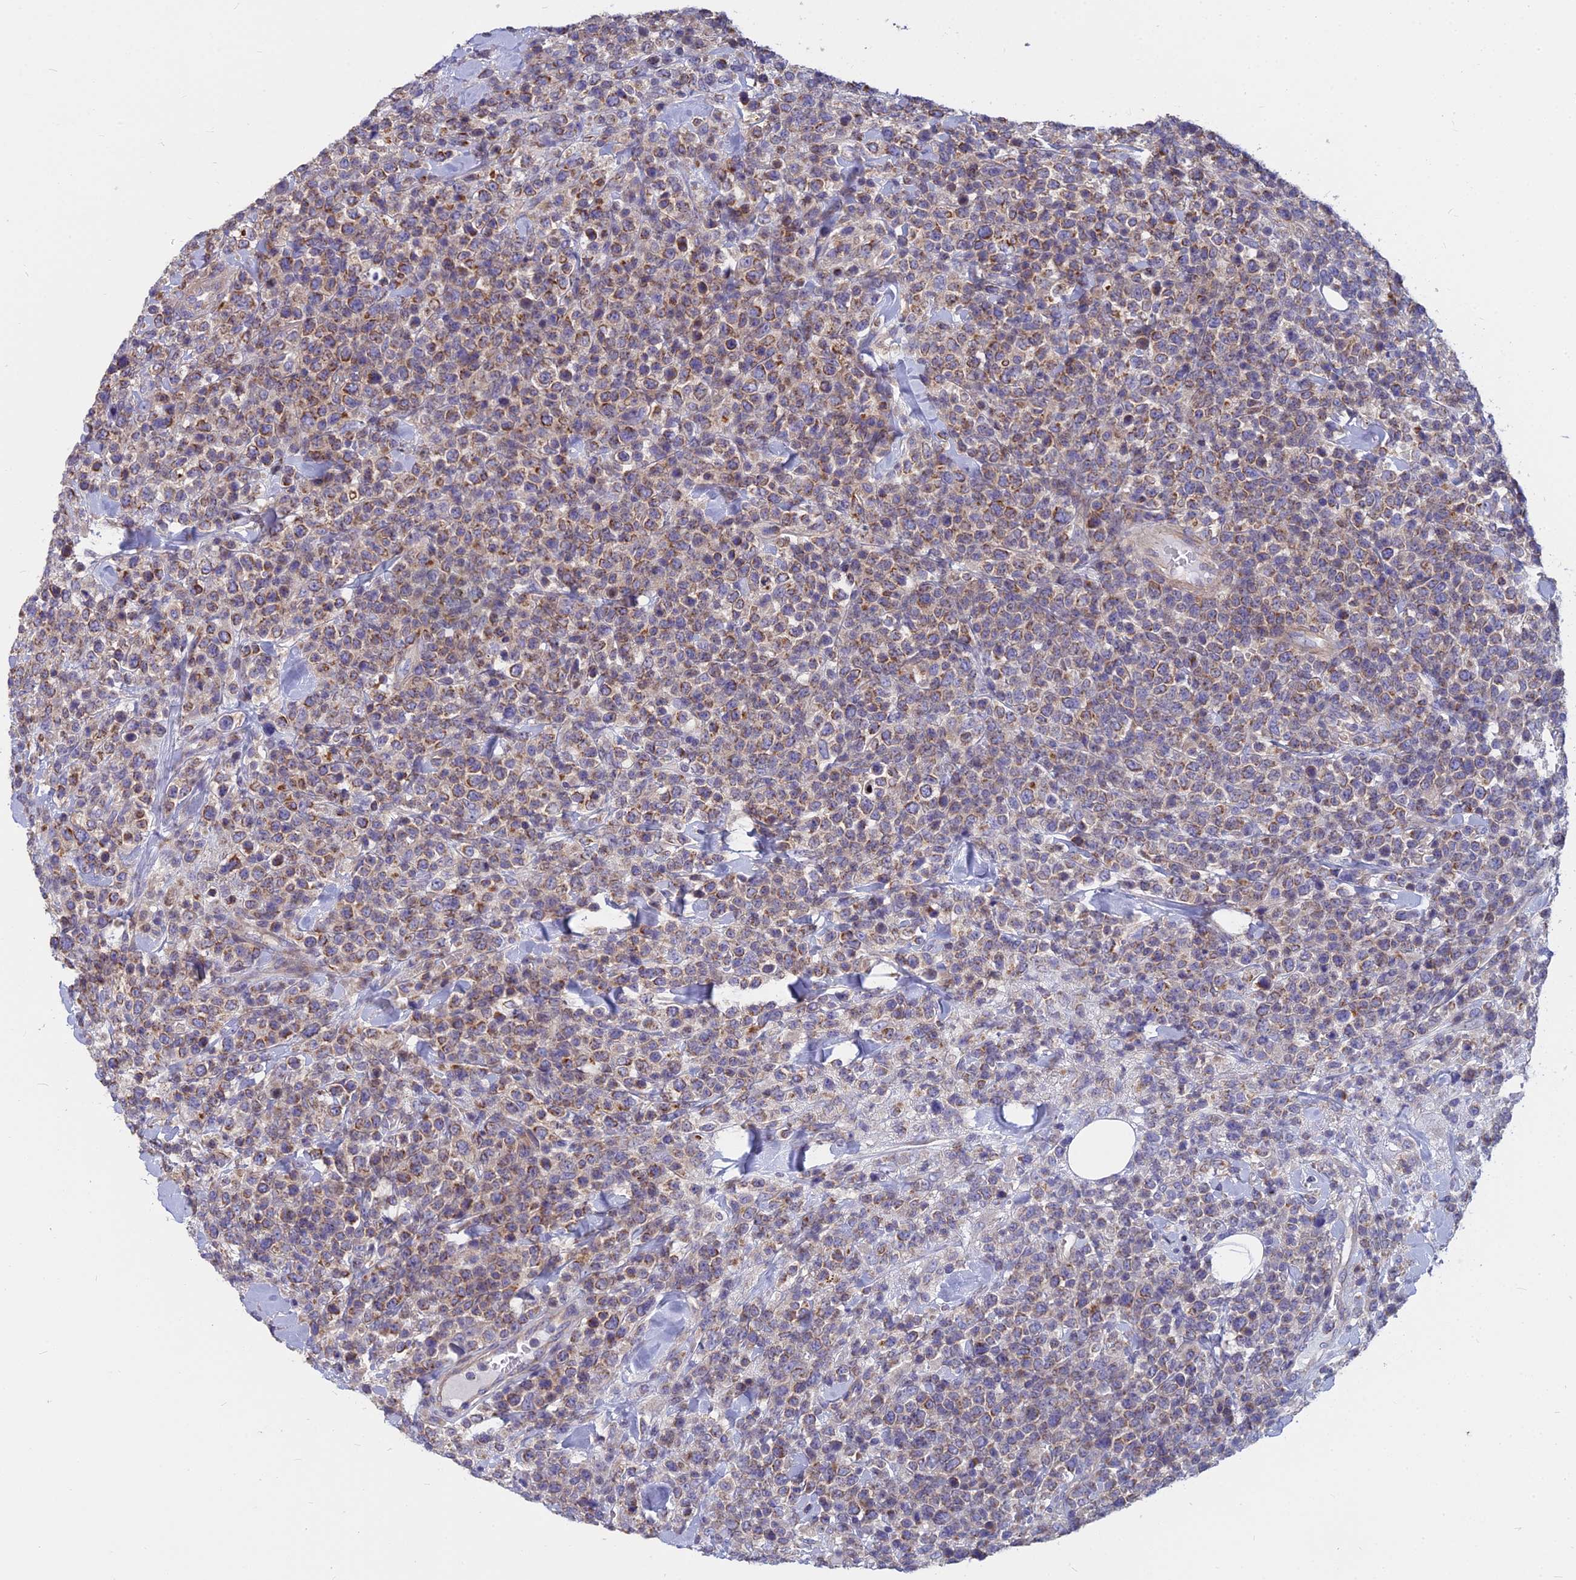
{"staining": {"intensity": "weak", "quantity": ">75%", "location": "cytoplasmic/membranous"}, "tissue": "lymphoma", "cell_type": "Tumor cells", "image_type": "cancer", "snomed": [{"axis": "morphology", "description": "Malignant lymphoma, non-Hodgkin's type, High grade"}, {"axis": "topography", "description": "Colon"}], "caption": "DAB (3,3'-diaminobenzidine) immunohistochemical staining of lymphoma displays weak cytoplasmic/membranous protein staining in approximately >75% of tumor cells.", "gene": "COX20", "patient": {"sex": "female", "age": 53}}